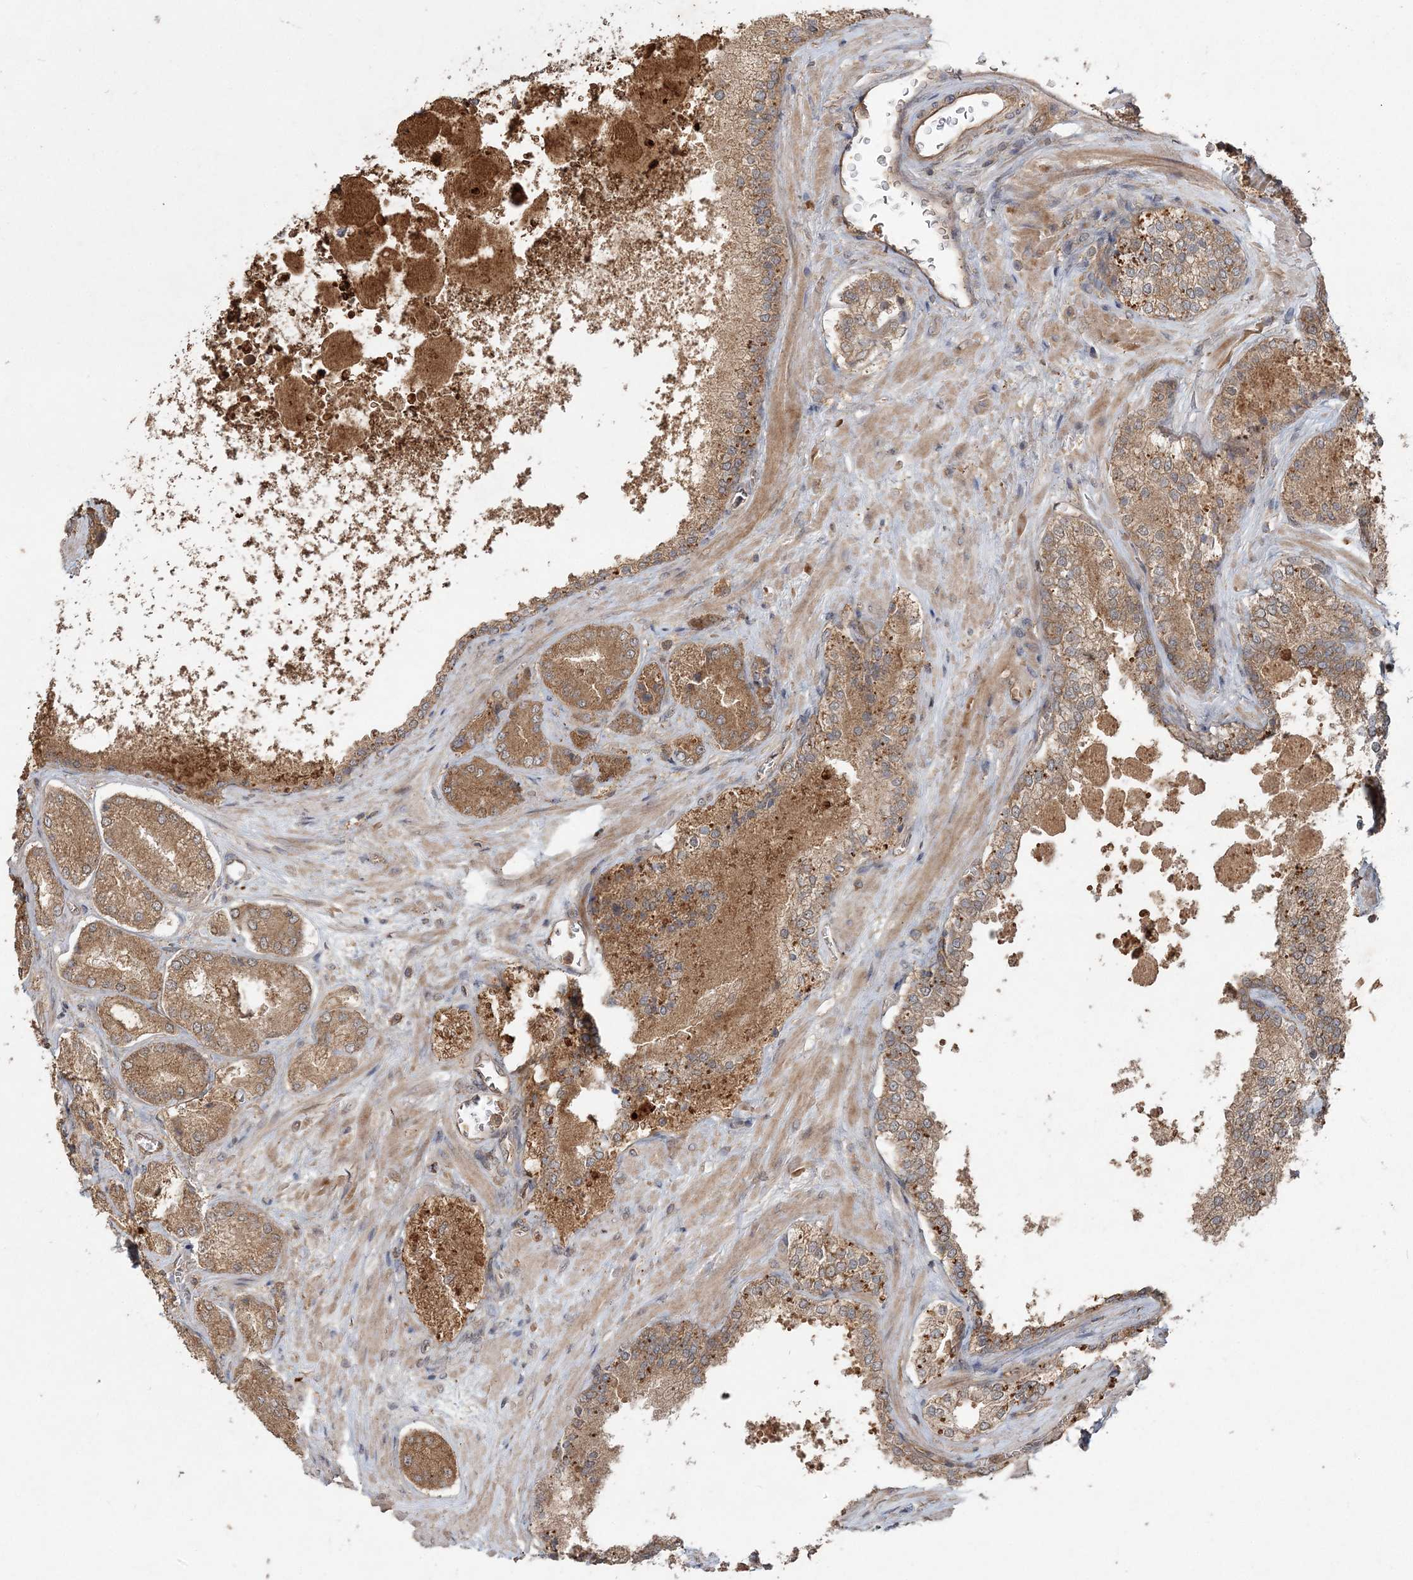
{"staining": {"intensity": "moderate", "quantity": ">75%", "location": "cytoplasmic/membranous"}, "tissue": "prostate cancer", "cell_type": "Tumor cells", "image_type": "cancer", "snomed": [{"axis": "morphology", "description": "Adenocarcinoma, Low grade"}, {"axis": "topography", "description": "Prostate"}], "caption": "Protein analysis of prostate low-grade adenocarcinoma tissue demonstrates moderate cytoplasmic/membranous staining in approximately >75% of tumor cells.", "gene": "SPRY1", "patient": {"sex": "male", "age": 74}}